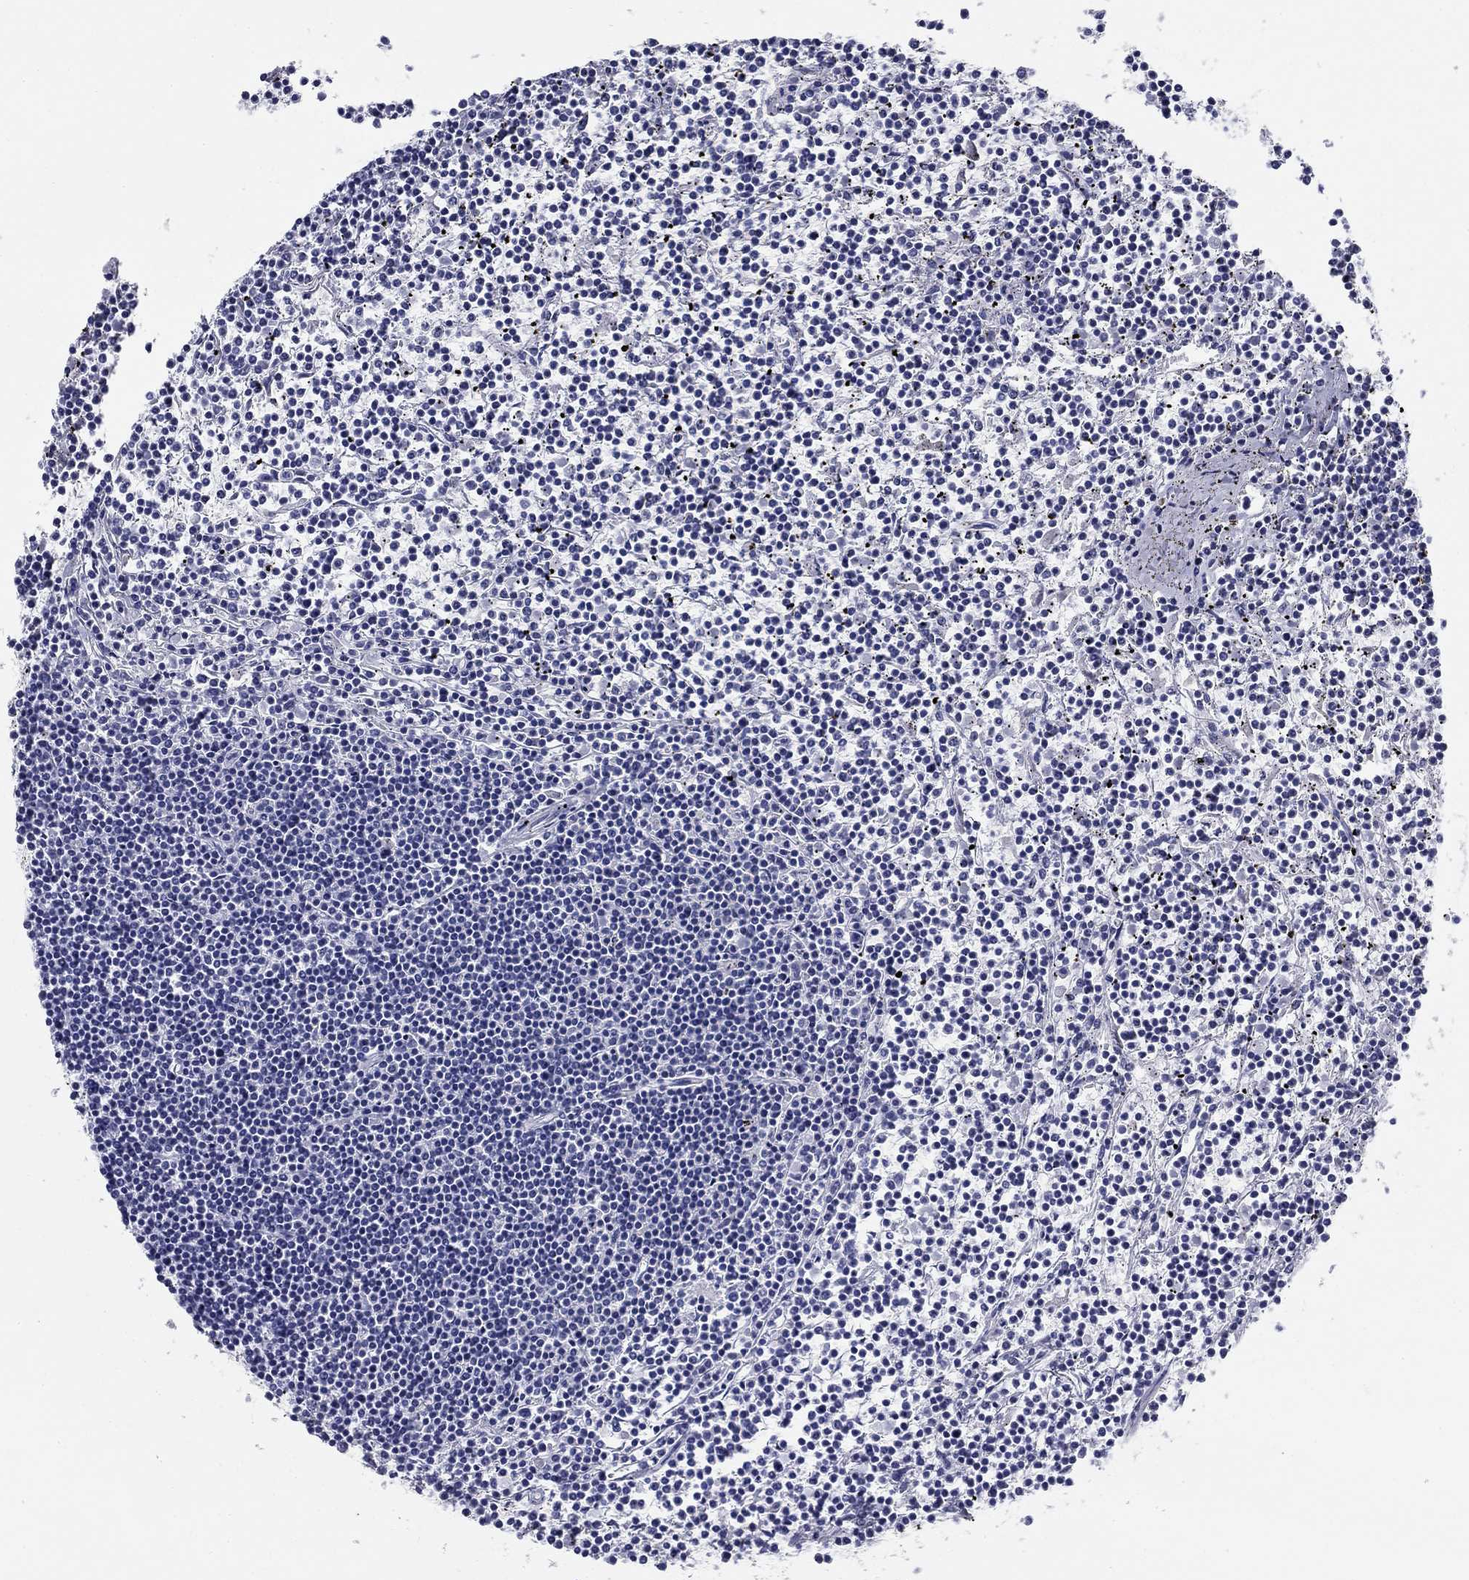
{"staining": {"intensity": "negative", "quantity": "none", "location": "none"}, "tissue": "lymphoma", "cell_type": "Tumor cells", "image_type": "cancer", "snomed": [{"axis": "morphology", "description": "Malignant lymphoma, non-Hodgkin's type, Low grade"}, {"axis": "topography", "description": "Spleen"}], "caption": "Immunohistochemistry (IHC) of malignant lymphoma, non-Hodgkin's type (low-grade) exhibits no staining in tumor cells. (DAB IHC, high magnification).", "gene": "UPB1", "patient": {"sex": "female", "age": 19}}